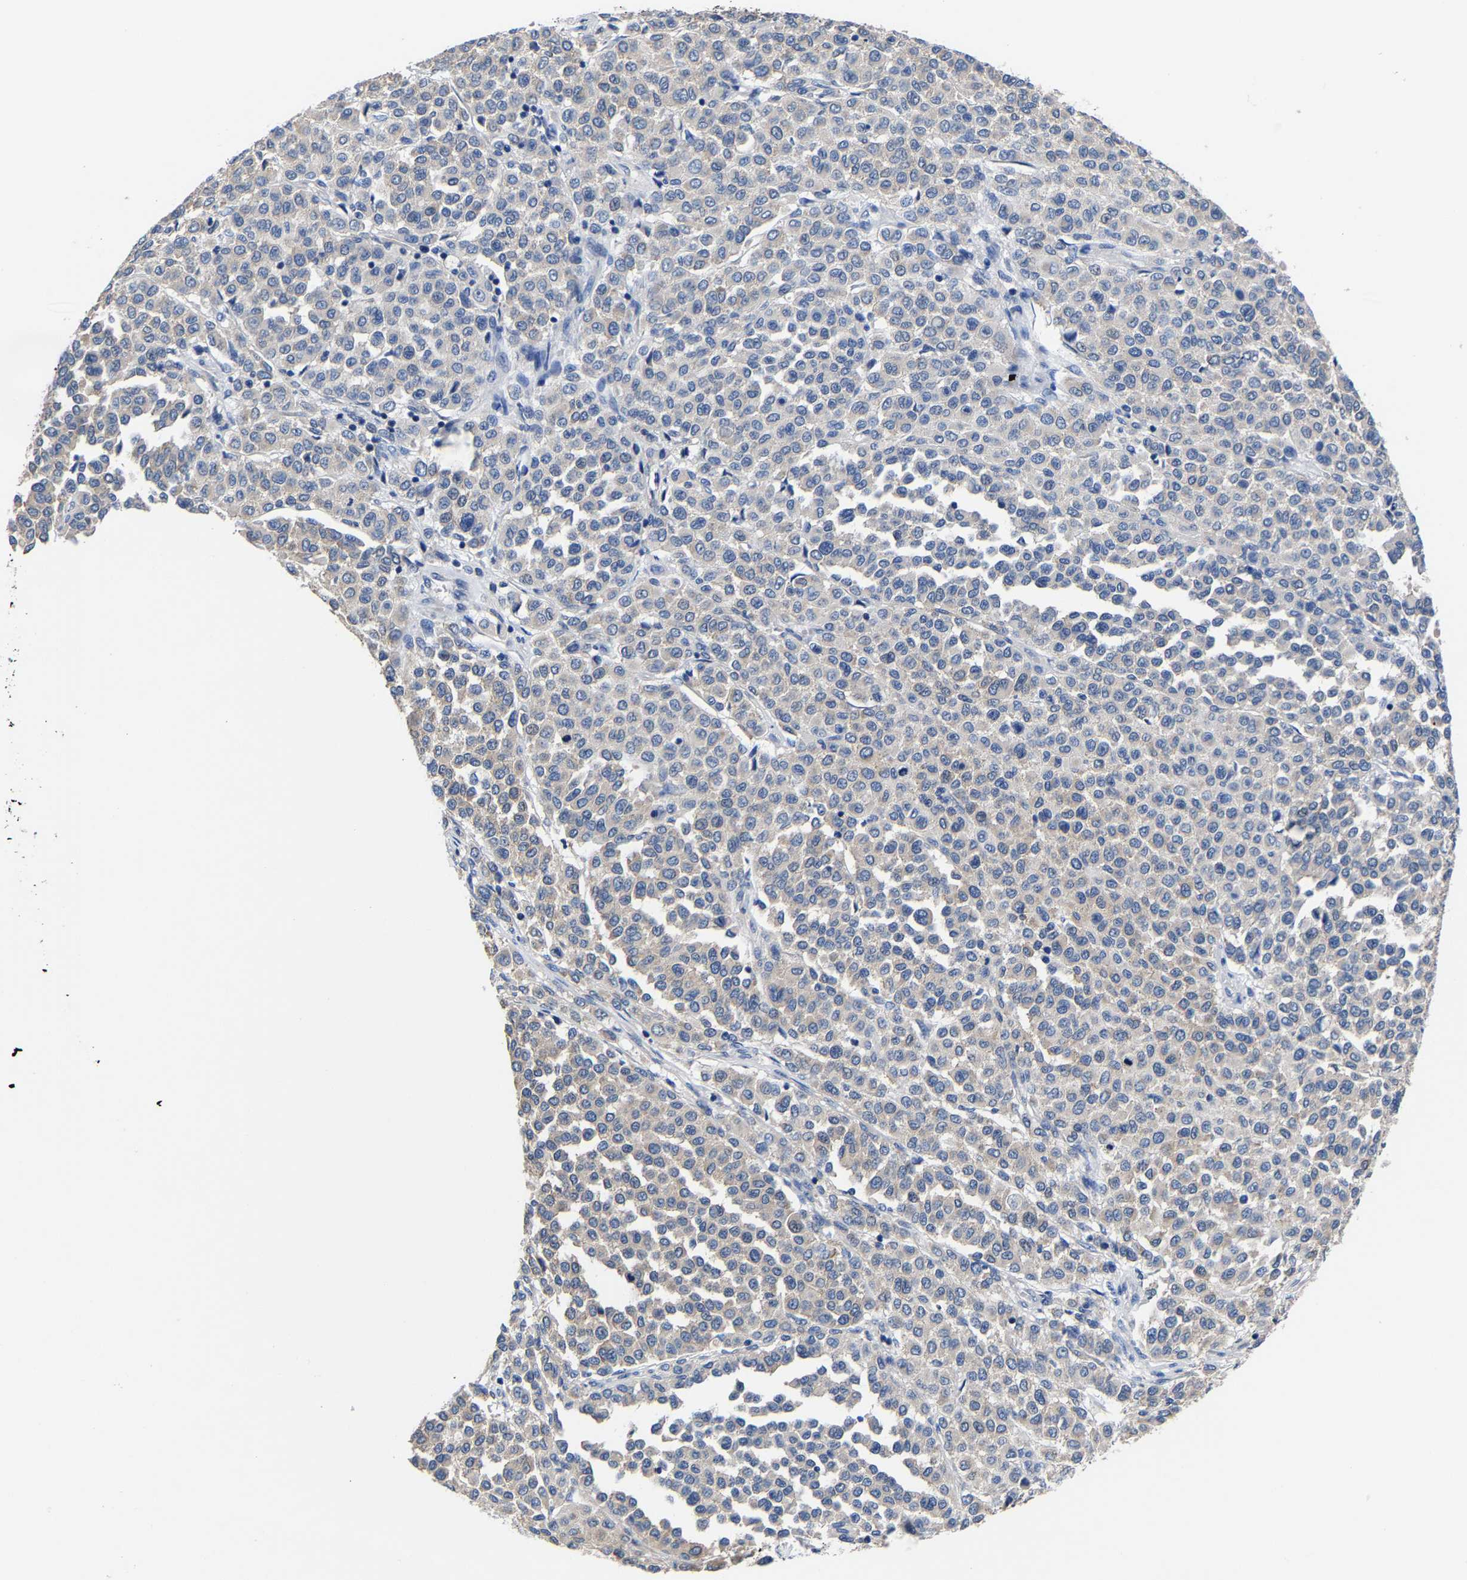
{"staining": {"intensity": "negative", "quantity": "none", "location": "none"}, "tissue": "melanoma", "cell_type": "Tumor cells", "image_type": "cancer", "snomed": [{"axis": "morphology", "description": "Malignant melanoma, Metastatic site"}, {"axis": "topography", "description": "Pancreas"}], "caption": "The histopathology image shows no significant positivity in tumor cells of malignant melanoma (metastatic site).", "gene": "SRPK2", "patient": {"sex": "female", "age": 30}}